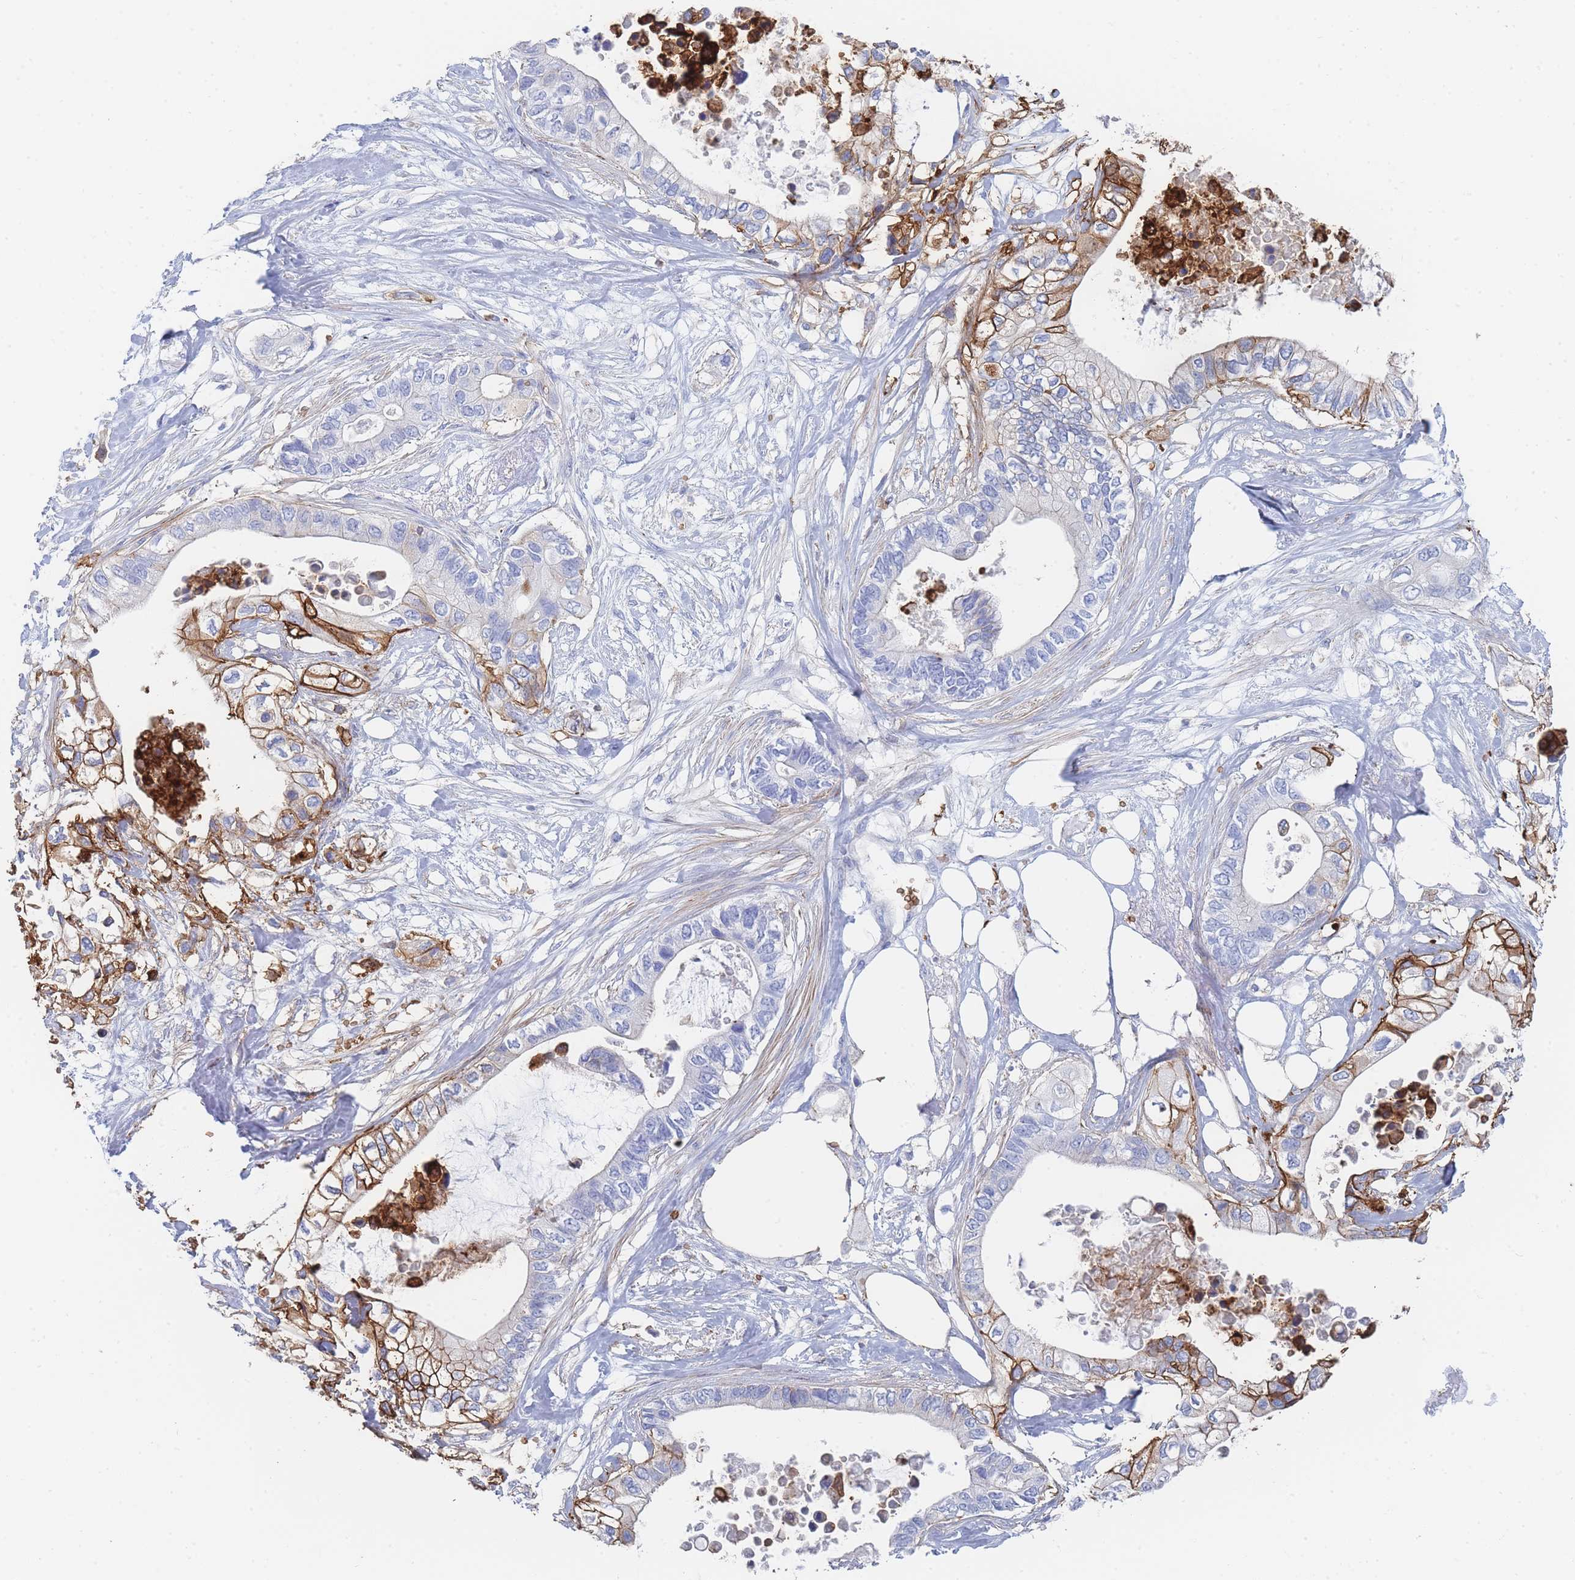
{"staining": {"intensity": "strong", "quantity": "25%-75%", "location": "cytoplasmic/membranous"}, "tissue": "pancreatic cancer", "cell_type": "Tumor cells", "image_type": "cancer", "snomed": [{"axis": "morphology", "description": "Adenocarcinoma, NOS"}, {"axis": "topography", "description": "Pancreas"}], "caption": "An IHC image of tumor tissue is shown. Protein staining in brown labels strong cytoplasmic/membranous positivity in pancreatic cancer (adenocarcinoma) within tumor cells. (DAB (3,3'-diaminobenzidine) = brown stain, brightfield microscopy at high magnification).", "gene": "SLC2A1", "patient": {"sex": "female", "age": 63}}